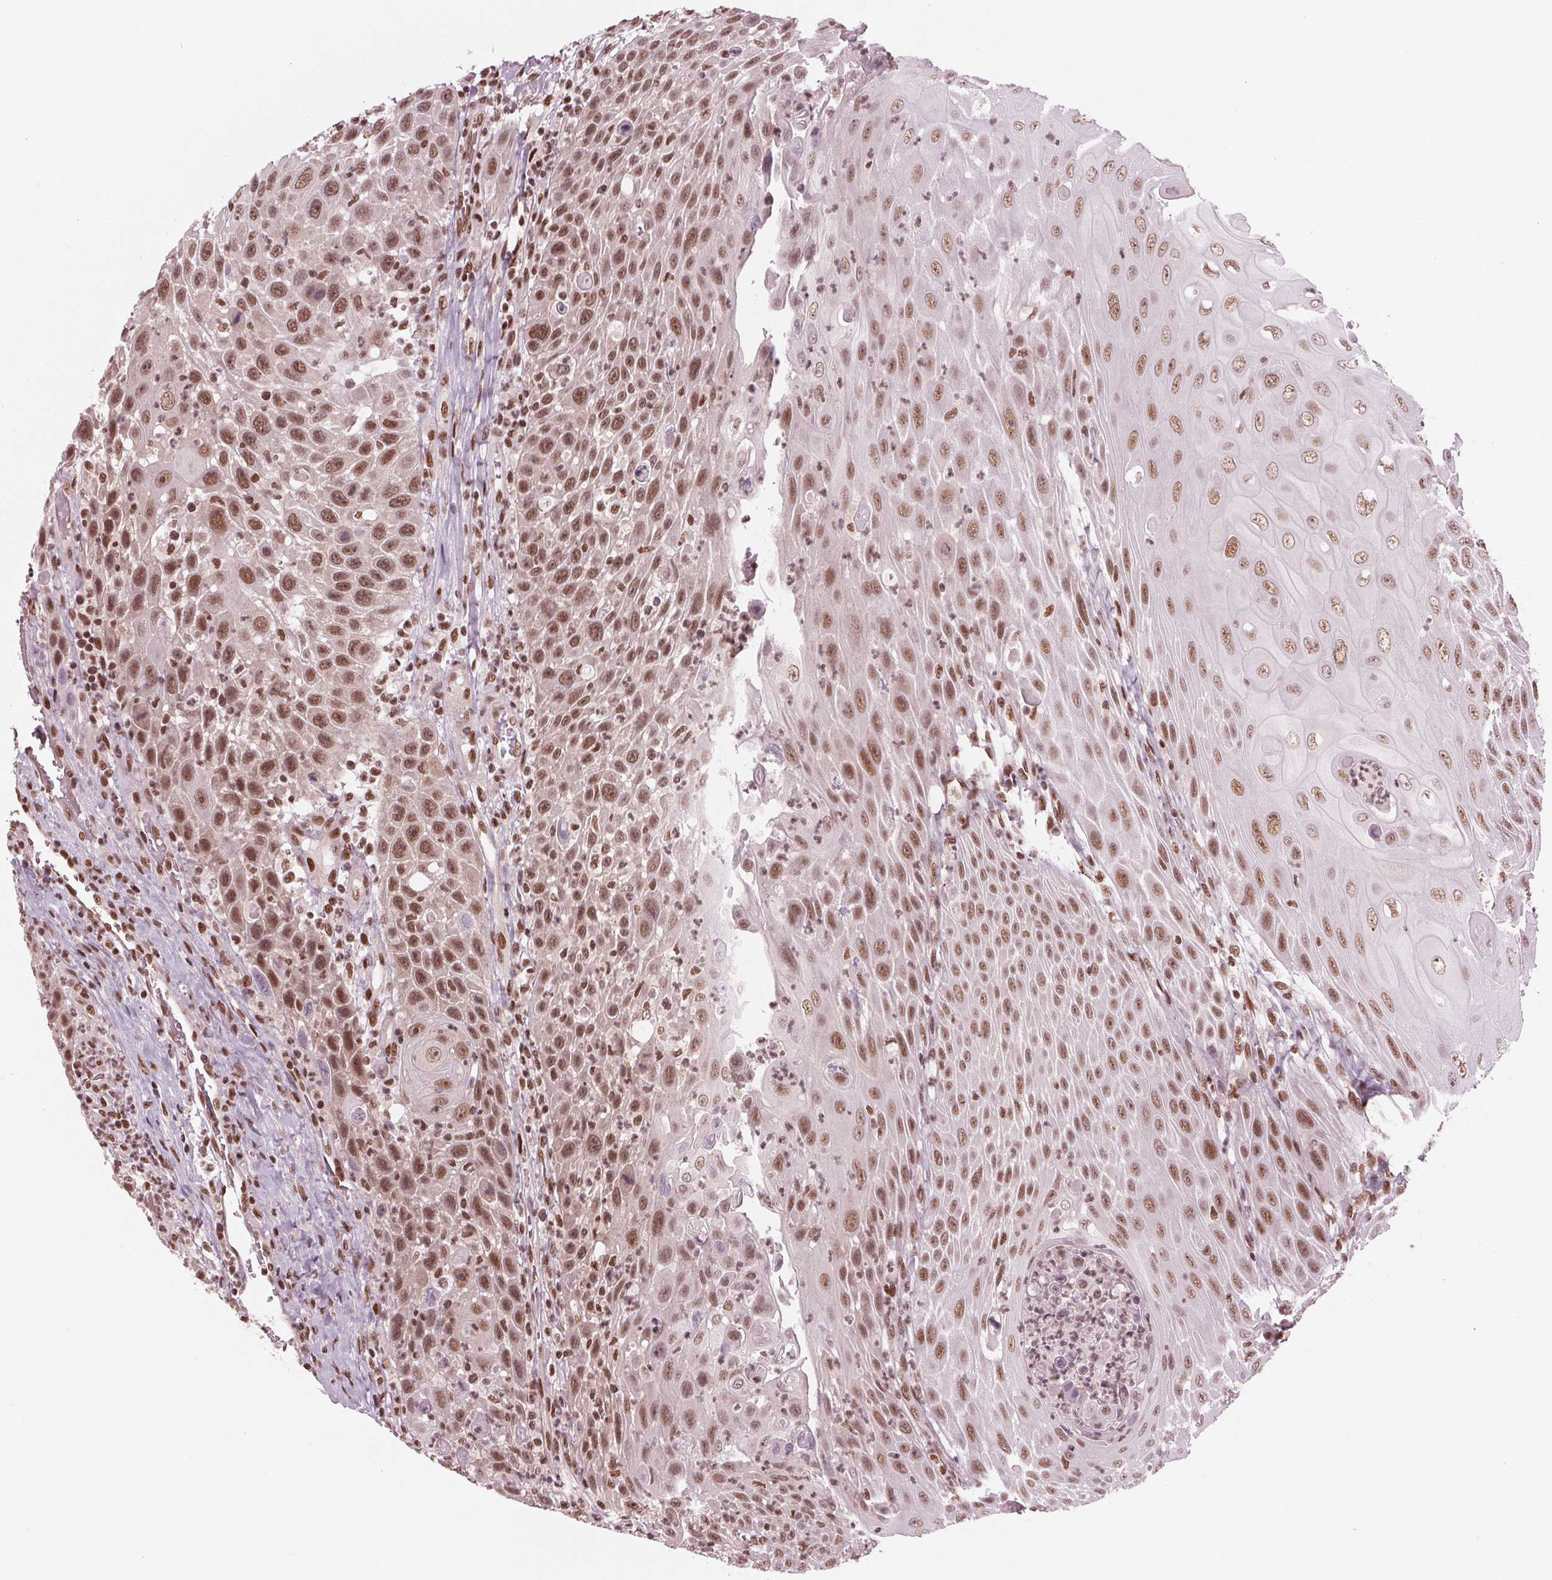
{"staining": {"intensity": "moderate", "quantity": ">75%", "location": "nuclear"}, "tissue": "head and neck cancer", "cell_type": "Tumor cells", "image_type": "cancer", "snomed": [{"axis": "morphology", "description": "Squamous cell carcinoma, NOS"}, {"axis": "topography", "description": "Head-Neck"}], "caption": "An IHC histopathology image of tumor tissue is shown. Protein staining in brown highlights moderate nuclear positivity in head and neck squamous cell carcinoma within tumor cells.", "gene": "LSM2", "patient": {"sex": "male", "age": 69}}